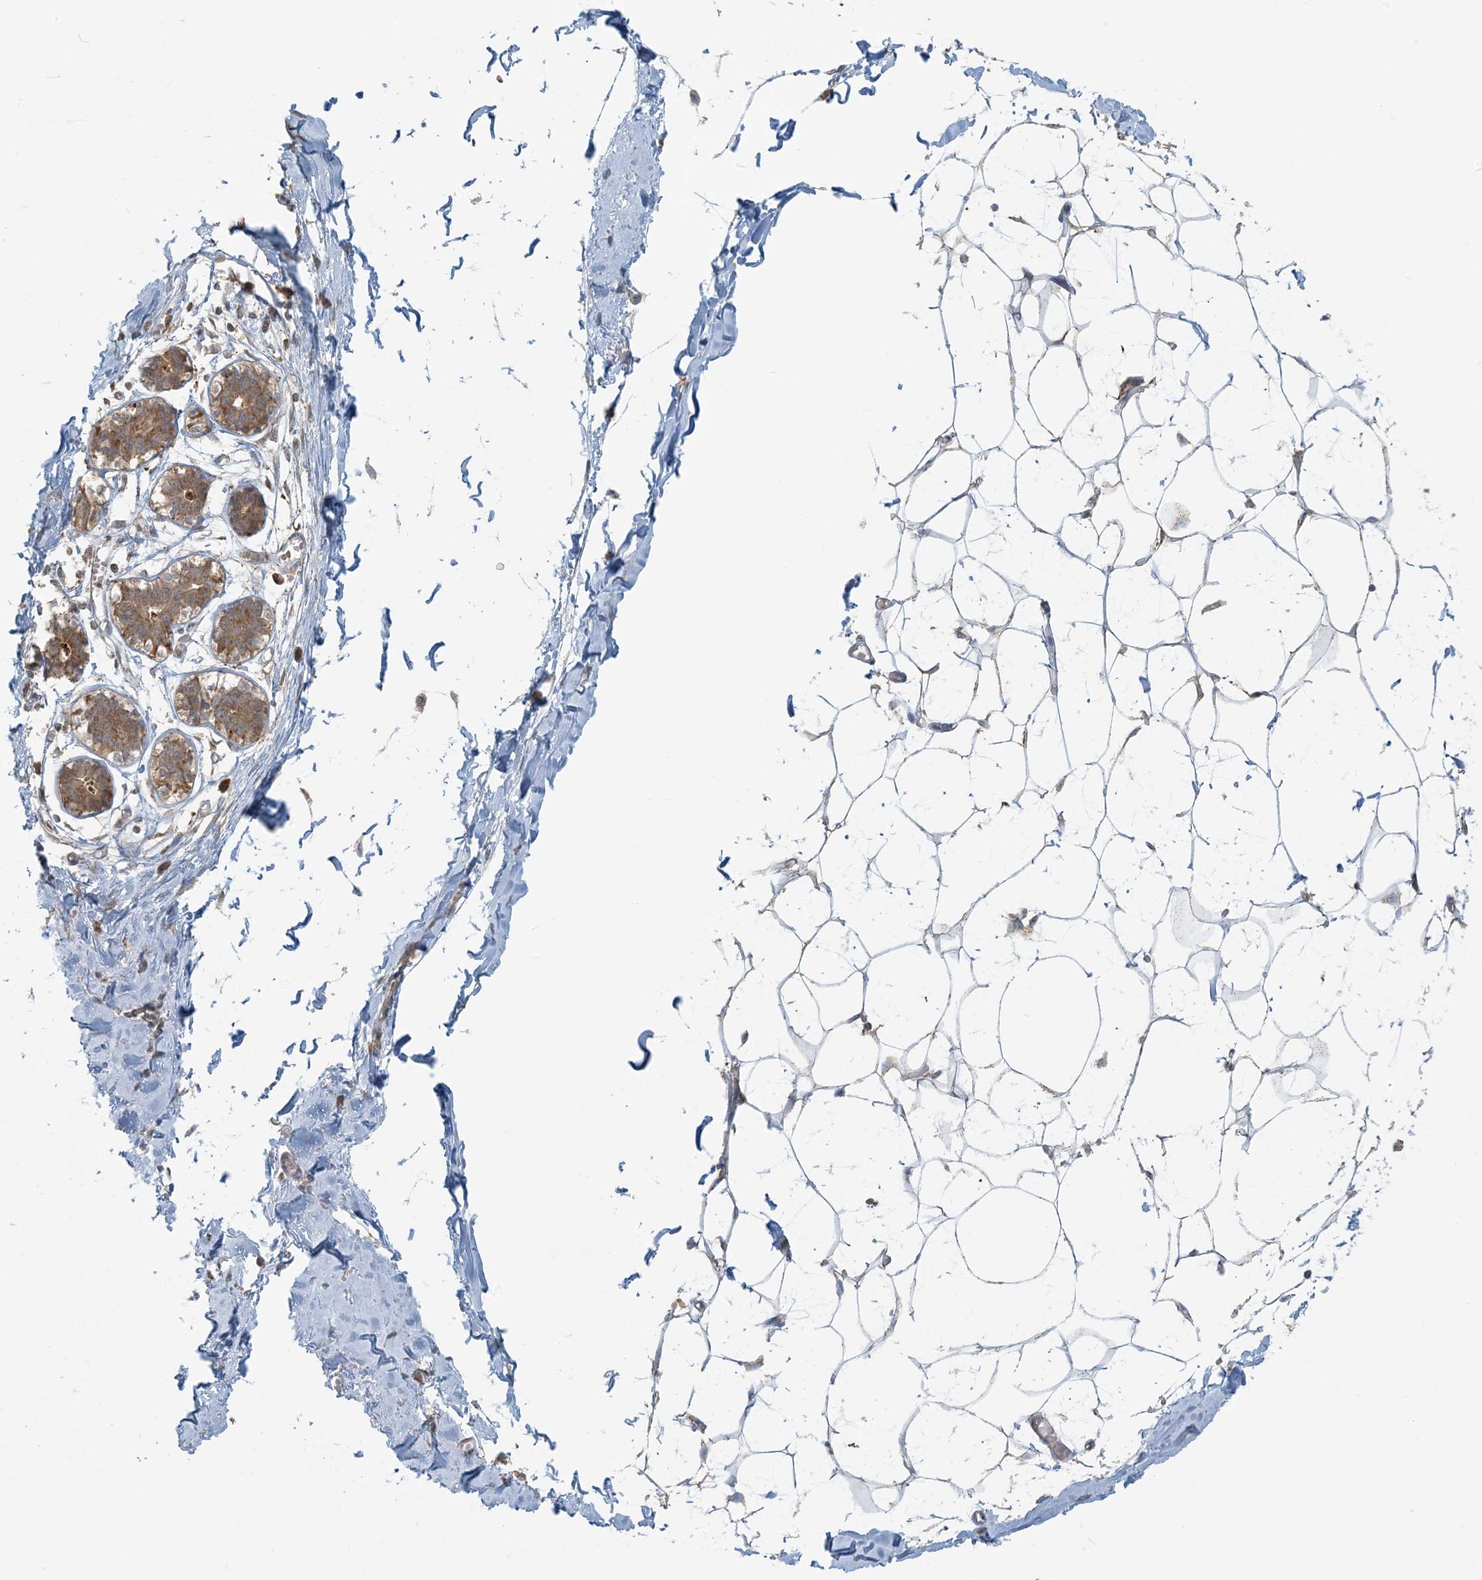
{"staining": {"intensity": "negative", "quantity": "none", "location": "none"}, "tissue": "breast", "cell_type": "Adipocytes", "image_type": "normal", "snomed": [{"axis": "morphology", "description": "Normal tissue, NOS"}, {"axis": "topography", "description": "Breast"}], "caption": "This is a micrograph of IHC staining of normal breast, which shows no positivity in adipocytes.", "gene": "HACL1", "patient": {"sex": "female", "age": 27}}